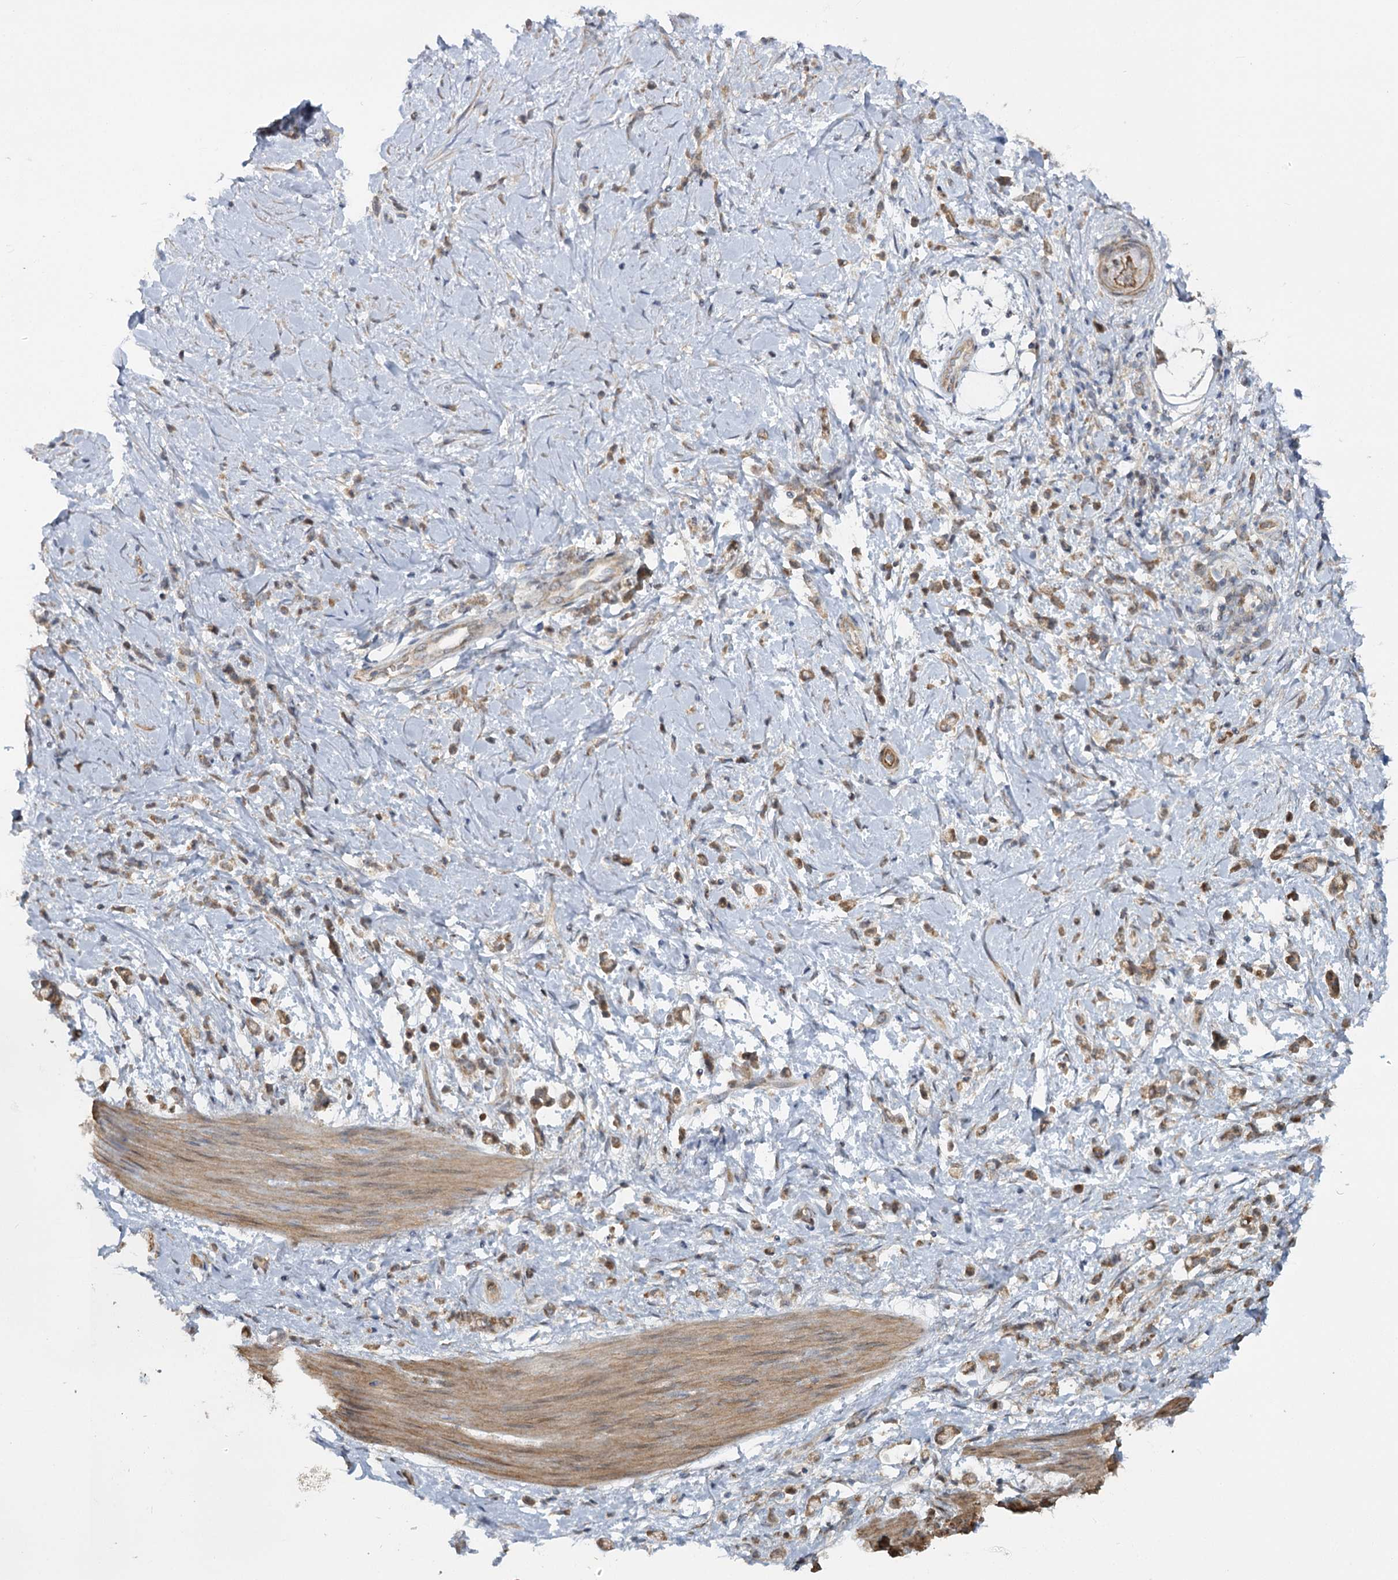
{"staining": {"intensity": "moderate", "quantity": ">75%", "location": "cytoplasmic/membranous"}, "tissue": "stomach cancer", "cell_type": "Tumor cells", "image_type": "cancer", "snomed": [{"axis": "morphology", "description": "Adenocarcinoma, NOS"}, {"axis": "topography", "description": "Stomach"}], "caption": "Stomach cancer stained with IHC shows moderate cytoplasmic/membranous positivity in approximately >75% of tumor cells.", "gene": "TBC1D9B", "patient": {"sex": "female", "age": 60}}